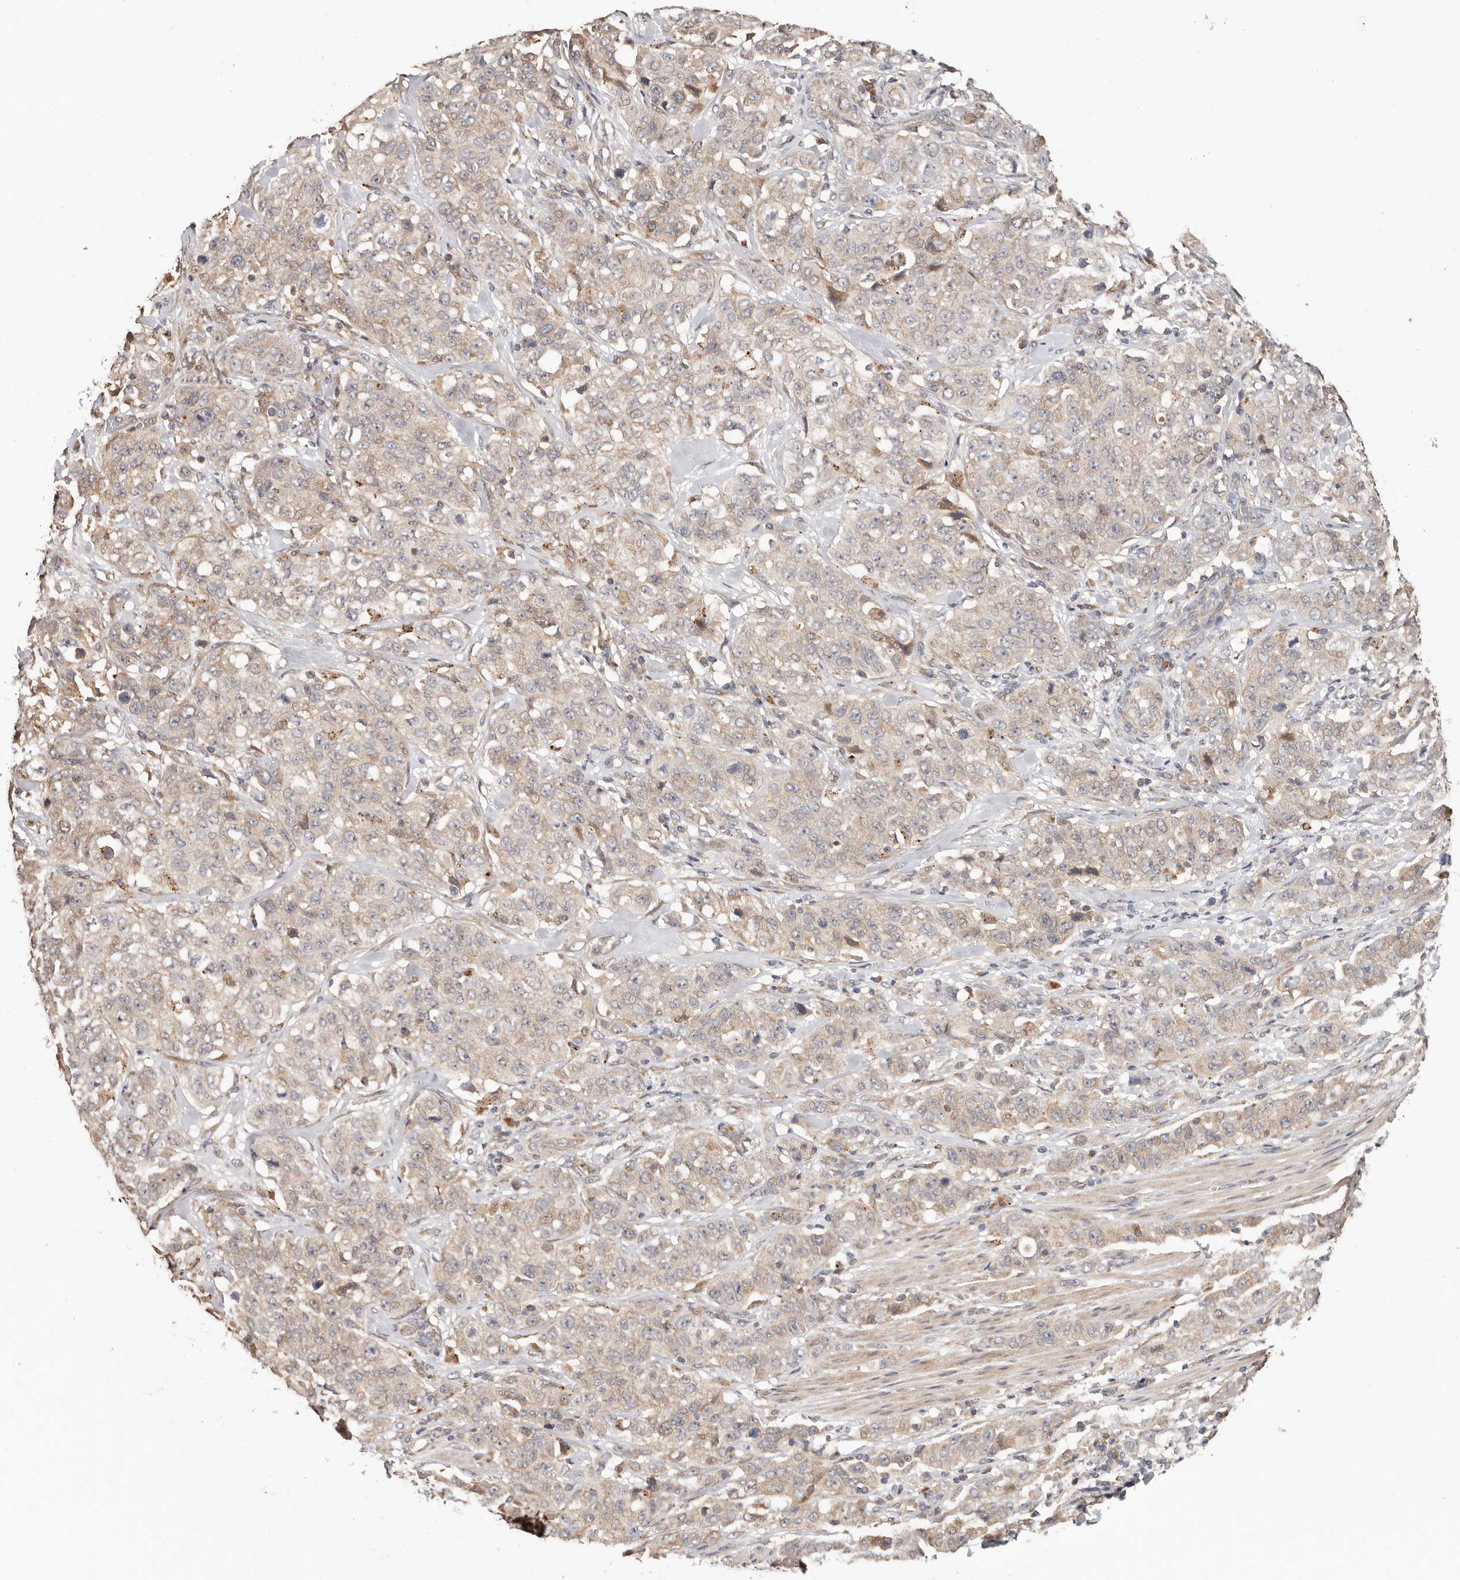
{"staining": {"intensity": "weak", "quantity": ">75%", "location": "cytoplasmic/membranous"}, "tissue": "stomach cancer", "cell_type": "Tumor cells", "image_type": "cancer", "snomed": [{"axis": "morphology", "description": "Adenocarcinoma, NOS"}, {"axis": "topography", "description": "Stomach"}], "caption": "High-power microscopy captured an immunohistochemistry histopathology image of stomach adenocarcinoma, revealing weak cytoplasmic/membranous staining in about >75% of tumor cells.", "gene": "USP33", "patient": {"sex": "male", "age": 48}}